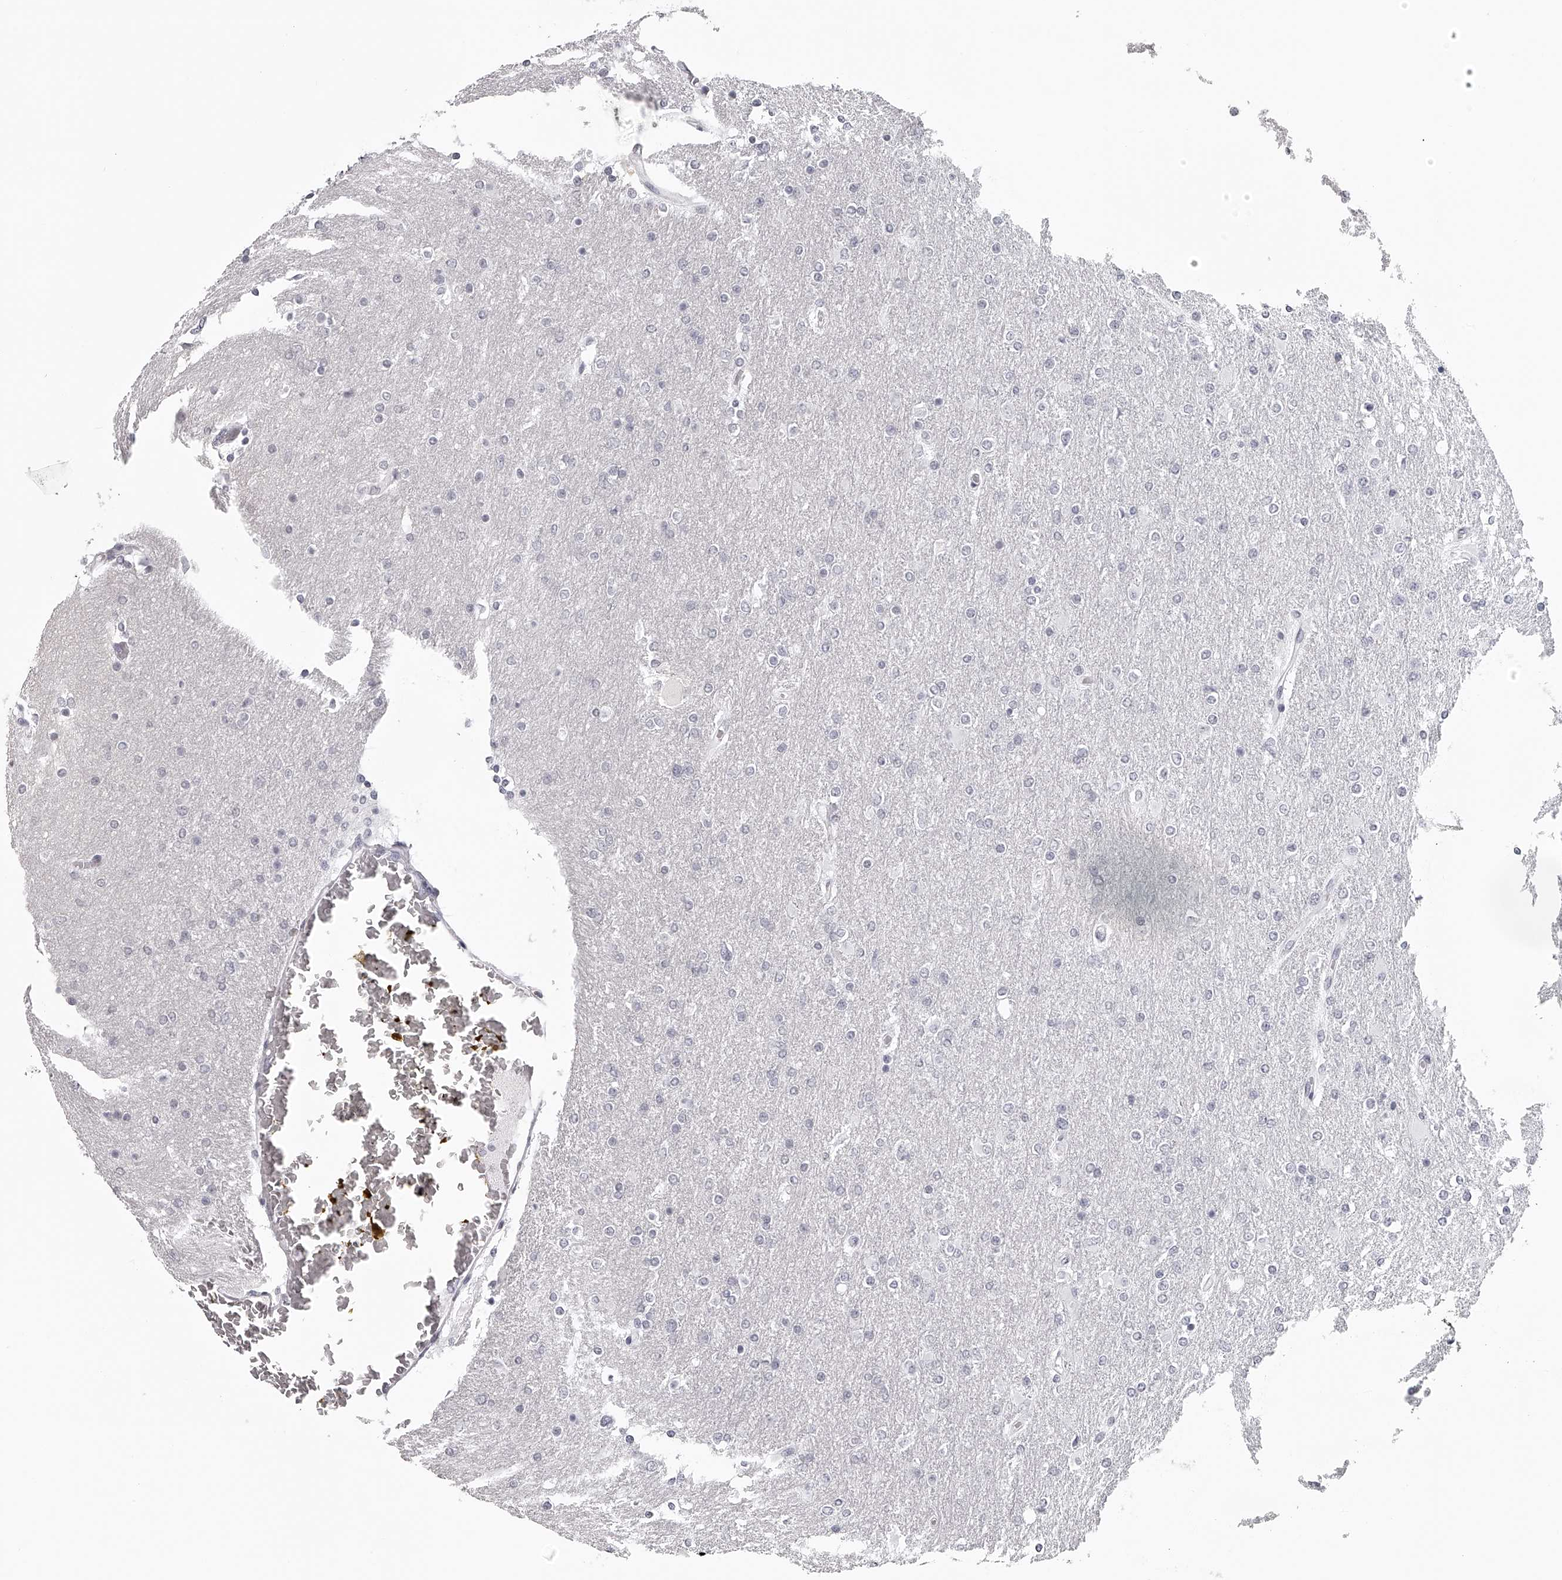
{"staining": {"intensity": "negative", "quantity": "none", "location": "none"}, "tissue": "glioma", "cell_type": "Tumor cells", "image_type": "cancer", "snomed": [{"axis": "morphology", "description": "Glioma, malignant, High grade"}, {"axis": "topography", "description": "Cerebral cortex"}], "caption": "IHC micrograph of glioma stained for a protein (brown), which reveals no expression in tumor cells.", "gene": "SEC11C", "patient": {"sex": "female", "age": 36}}